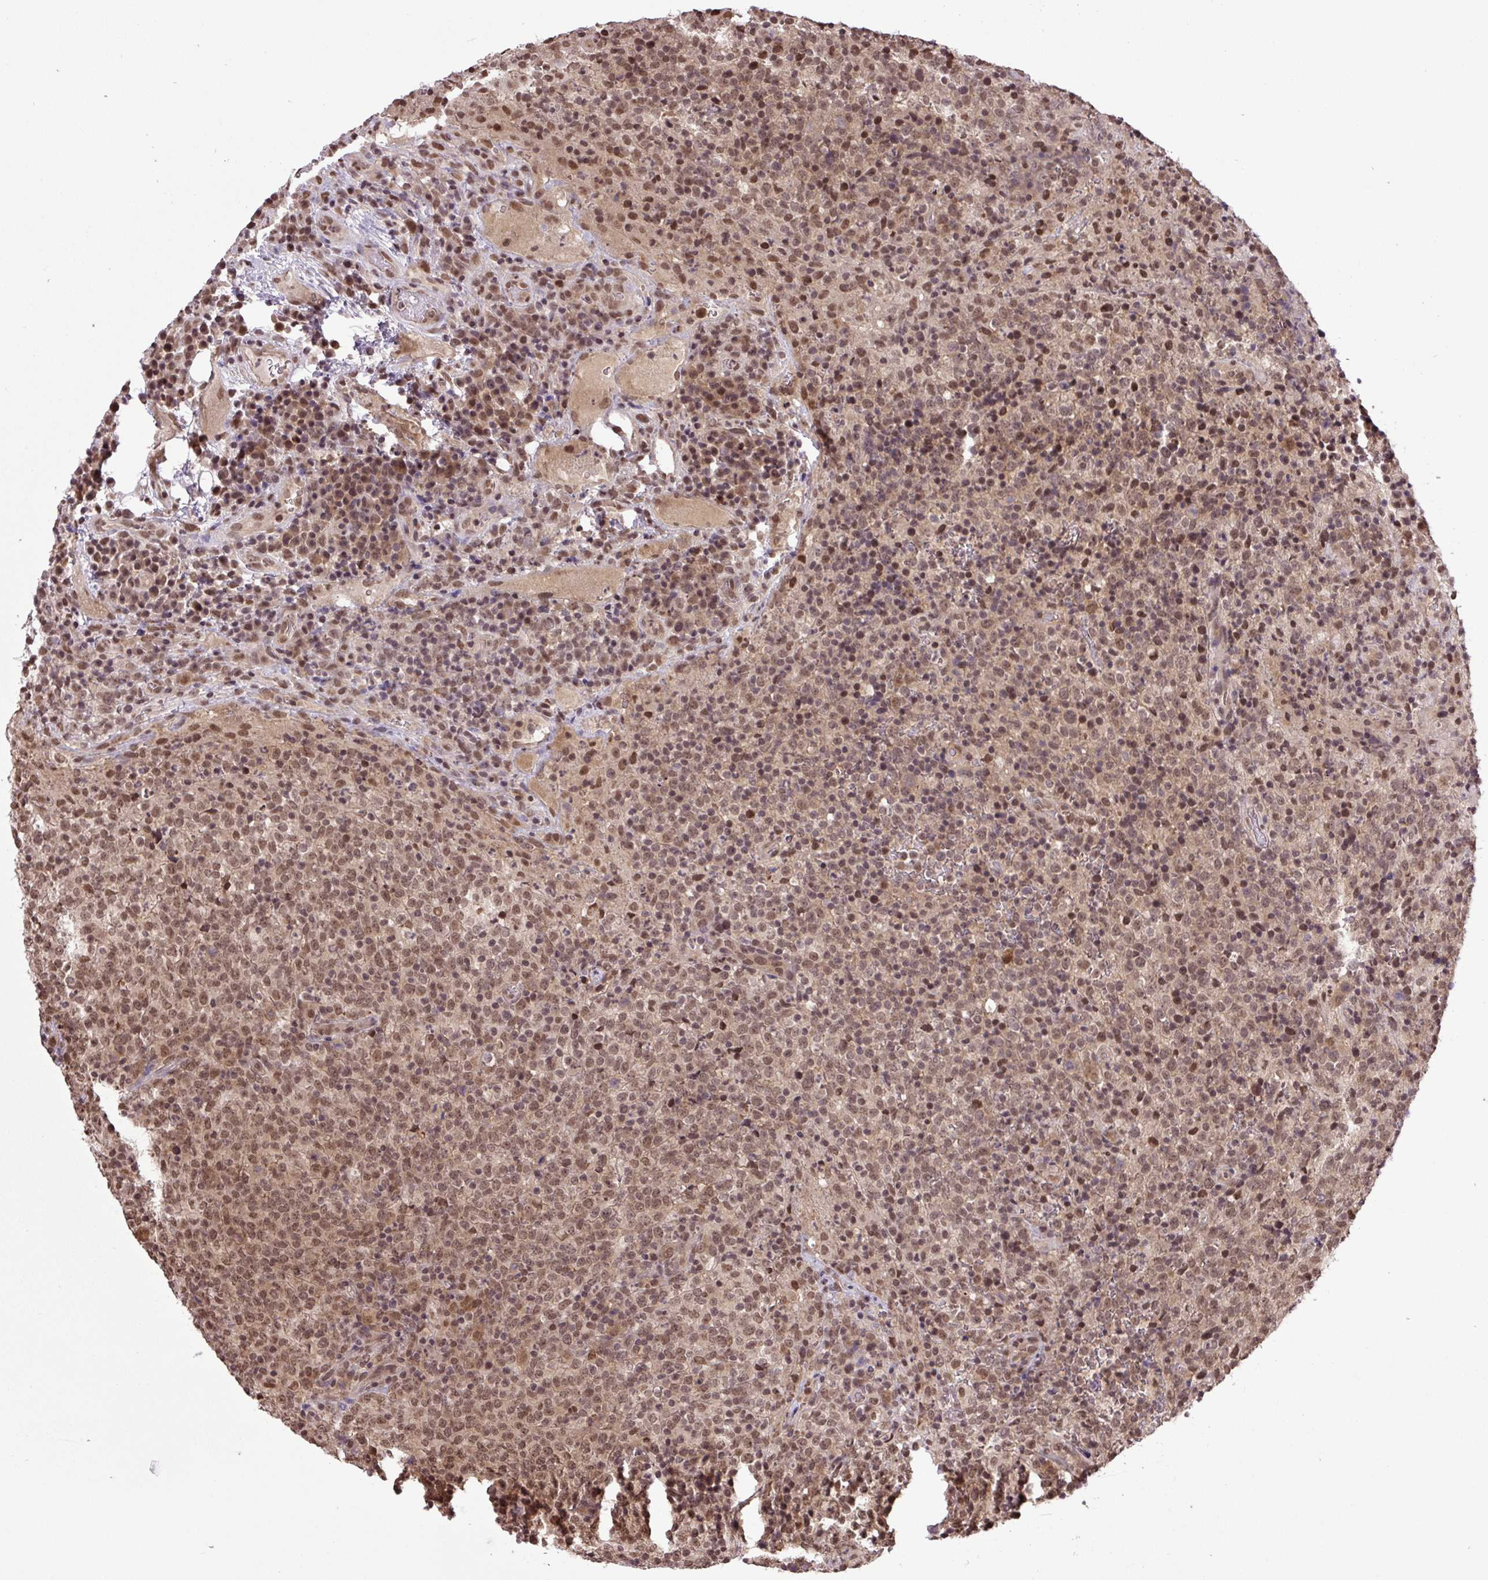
{"staining": {"intensity": "moderate", "quantity": ">75%", "location": "nuclear"}, "tissue": "lymphoma", "cell_type": "Tumor cells", "image_type": "cancer", "snomed": [{"axis": "morphology", "description": "Malignant lymphoma, non-Hodgkin's type, High grade"}, {"axis": "topography", "description": "Lymph node"}], "caption": "IHC micrograph of neoplastic tissue: malignant lymphoma, non-Hodgkin's type (high-grade) stained using immunohistochemistry (IHC) reveals medium levels of moderate protein expression localized specifically in the nuclear of tumor cells, appearing as a nuclear brown color.", "gene": "SGTA", "patient": {"sex": "male", "age": 54}}